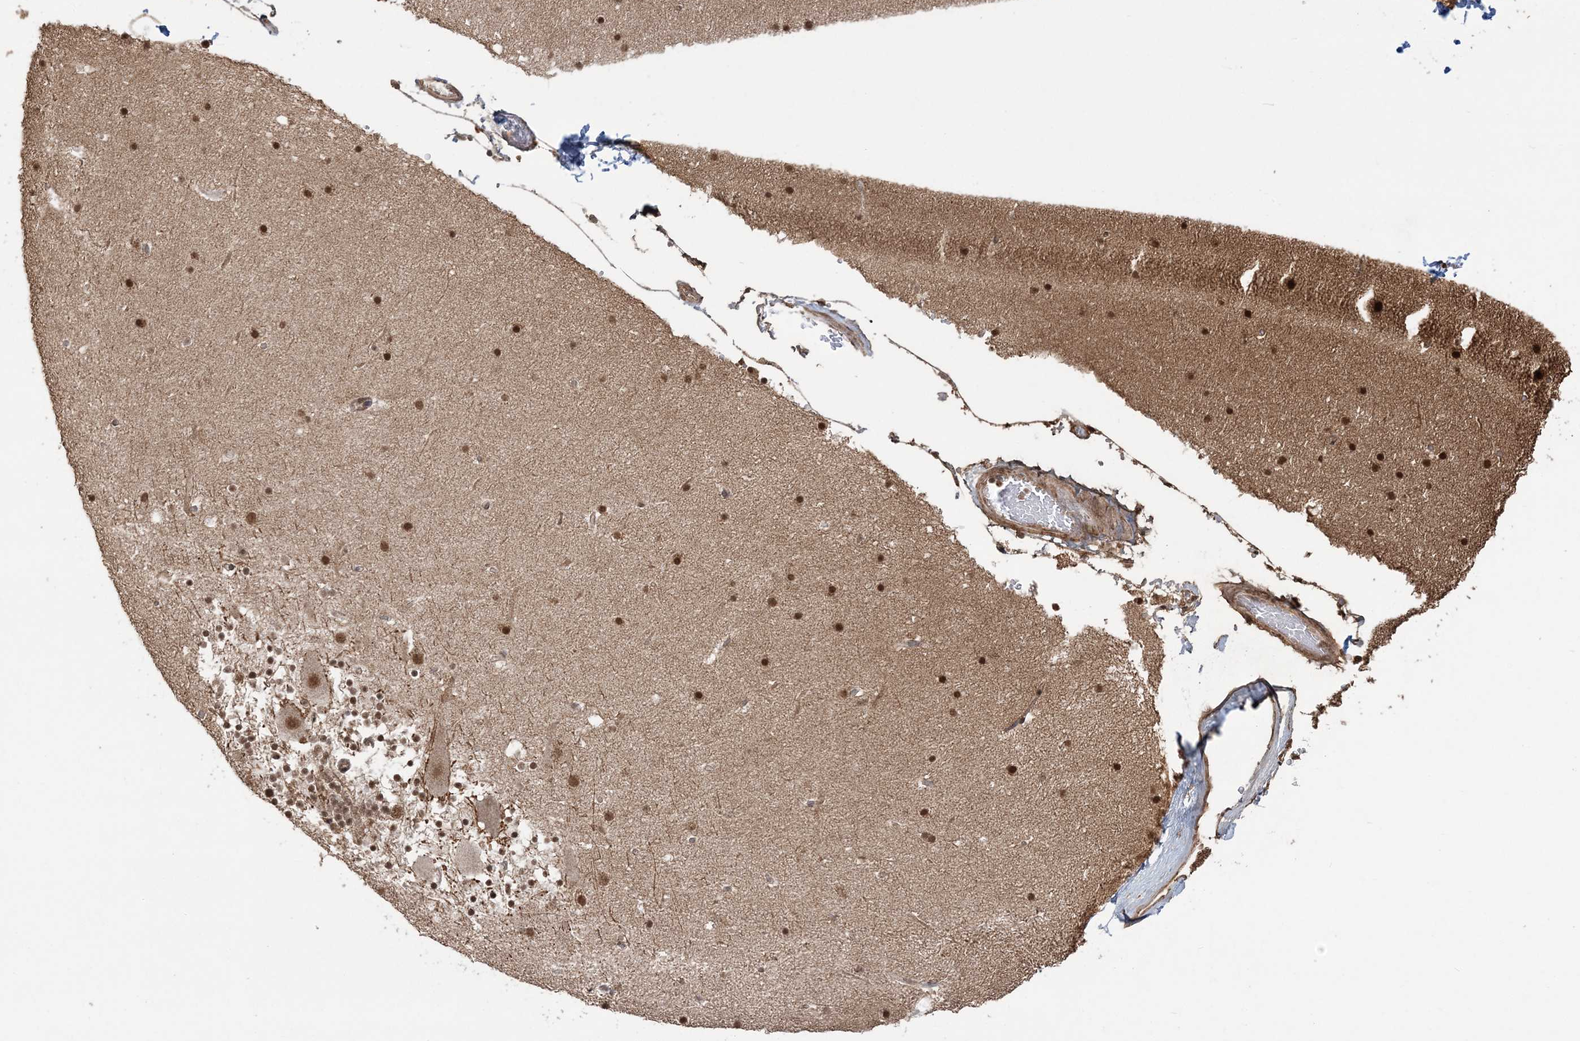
{"staining": {"intensity": "strong", "quantity": "25%-75%", "location": "nuclear"}, "tissue": "cerebellum", "cell_type": "Cells in granular layer", "image_type": "normal", "snomed": [{"axis": "morphology", "description": "Normal tissue, NOS"}, {"axis": "topography", "description": "Cerebellum"}], "caption": "Immunohistochemistry photomicrograph of normal cerebellum: cerebellum stained using IHC exhibits high levels of strong protein expression localized specifically in the nuclear of cells in granular layer, appearing as a nuclear brown color.", "gene": "ZNF839", "patient": {"sex": "male", "age": 57}}